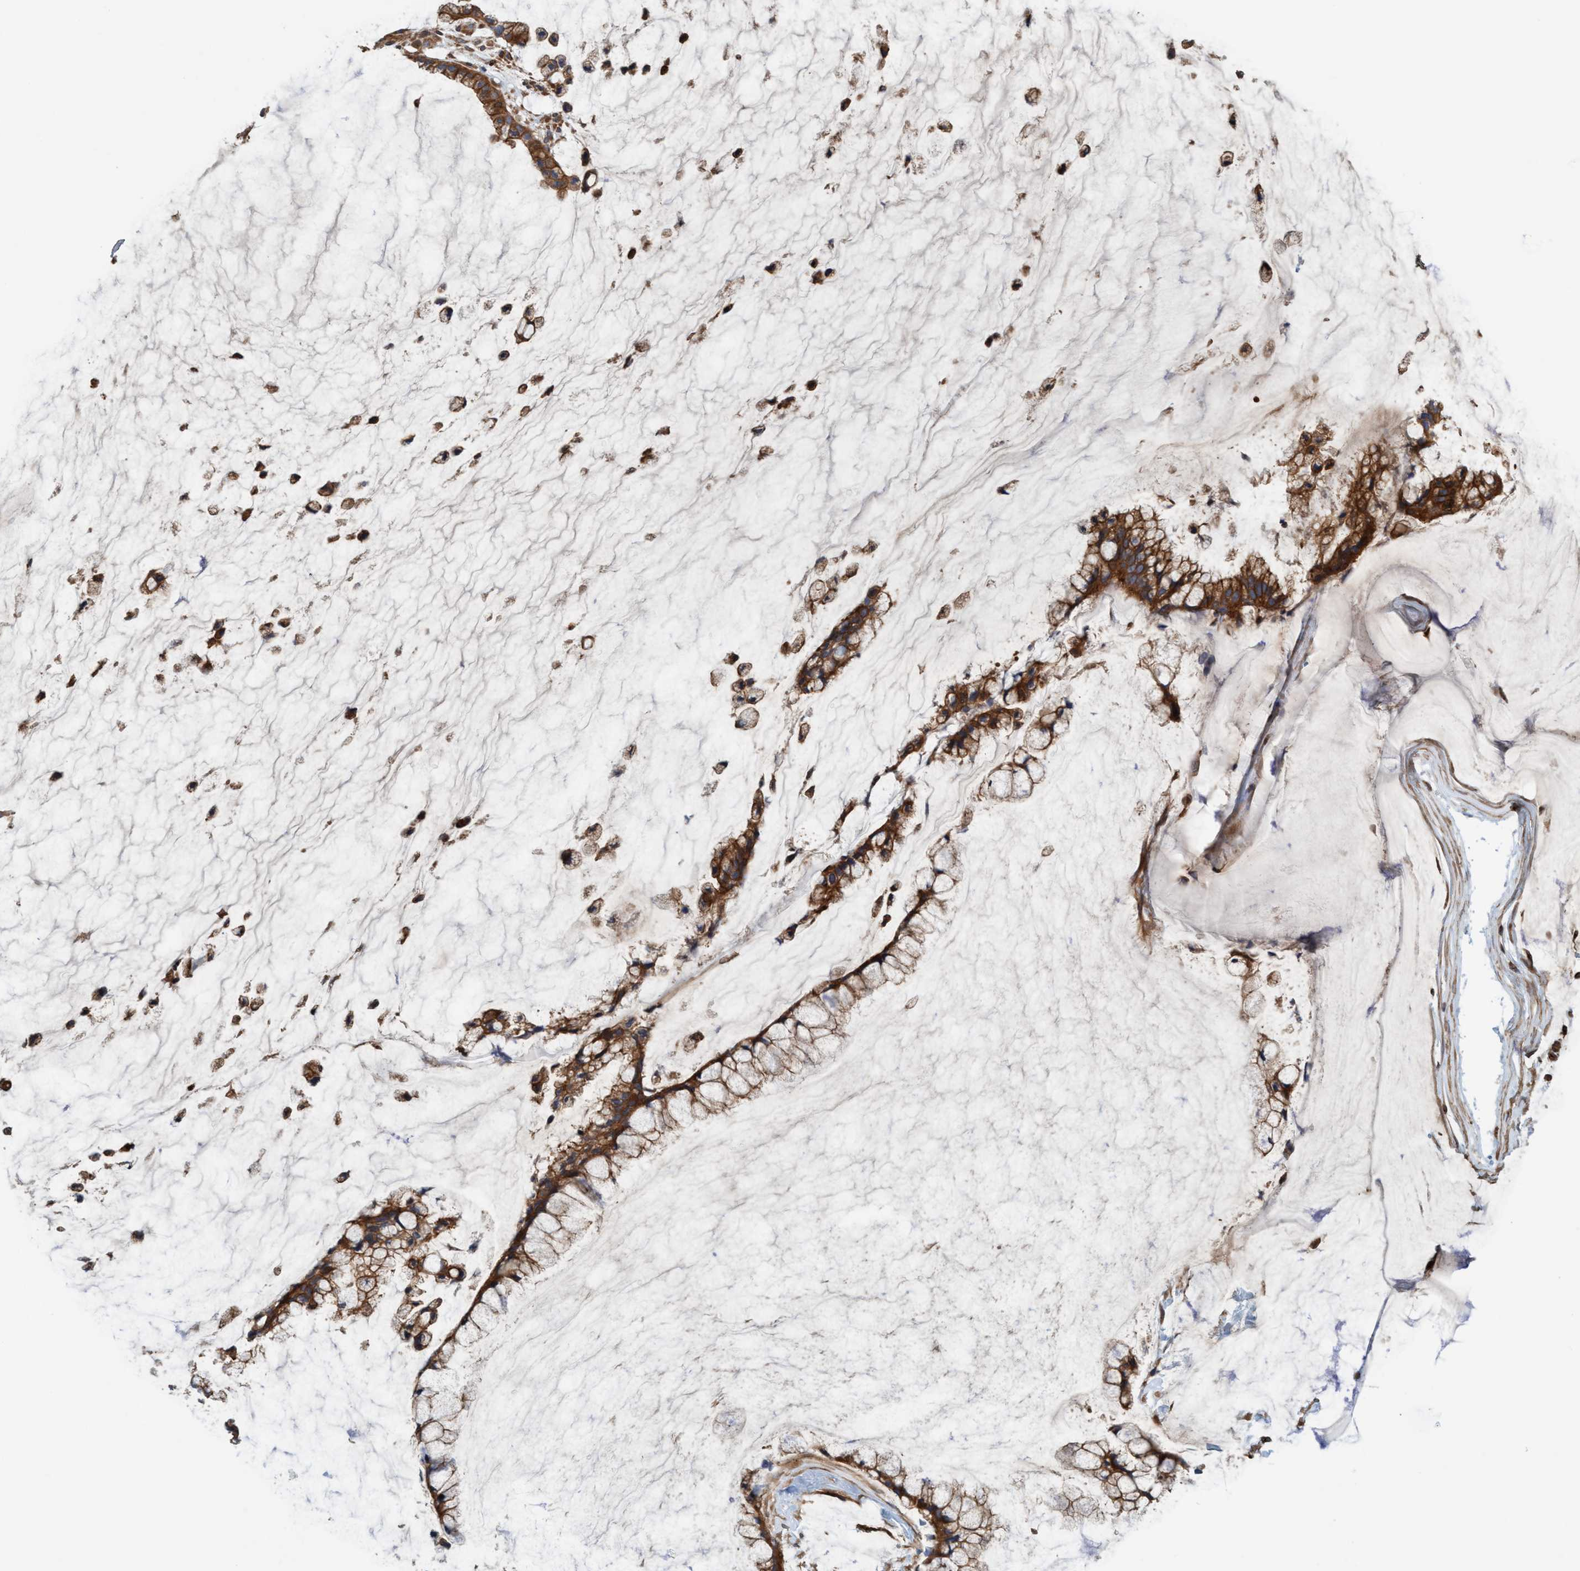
{"staining": {"intensity": "strong", "quantity": ">75%", "location": "cytoplasmic/membranous"}, "tissue": "ovarian cancer", "cell_type": "Tumor cells", "image_type": "cancer", "snomed": [{"axis": "morphology", "description": "Cystadenocarcinoma, mucinous, NOS"}, {"axis": "topography", "description": "Ovary"}], "caption": "IHC photomicrograph of neoplastic tissue: ovarian mucinous cystadenocarcinoma stained using IHC shows high levels of strong protein expression localized specifically in the cytoplasmic/membranous of tumor cells, appearing as a cytoplasmic/membranous brown color.", "gene": "SPECC1", "patient": {"sex": "female", "age": 39}}